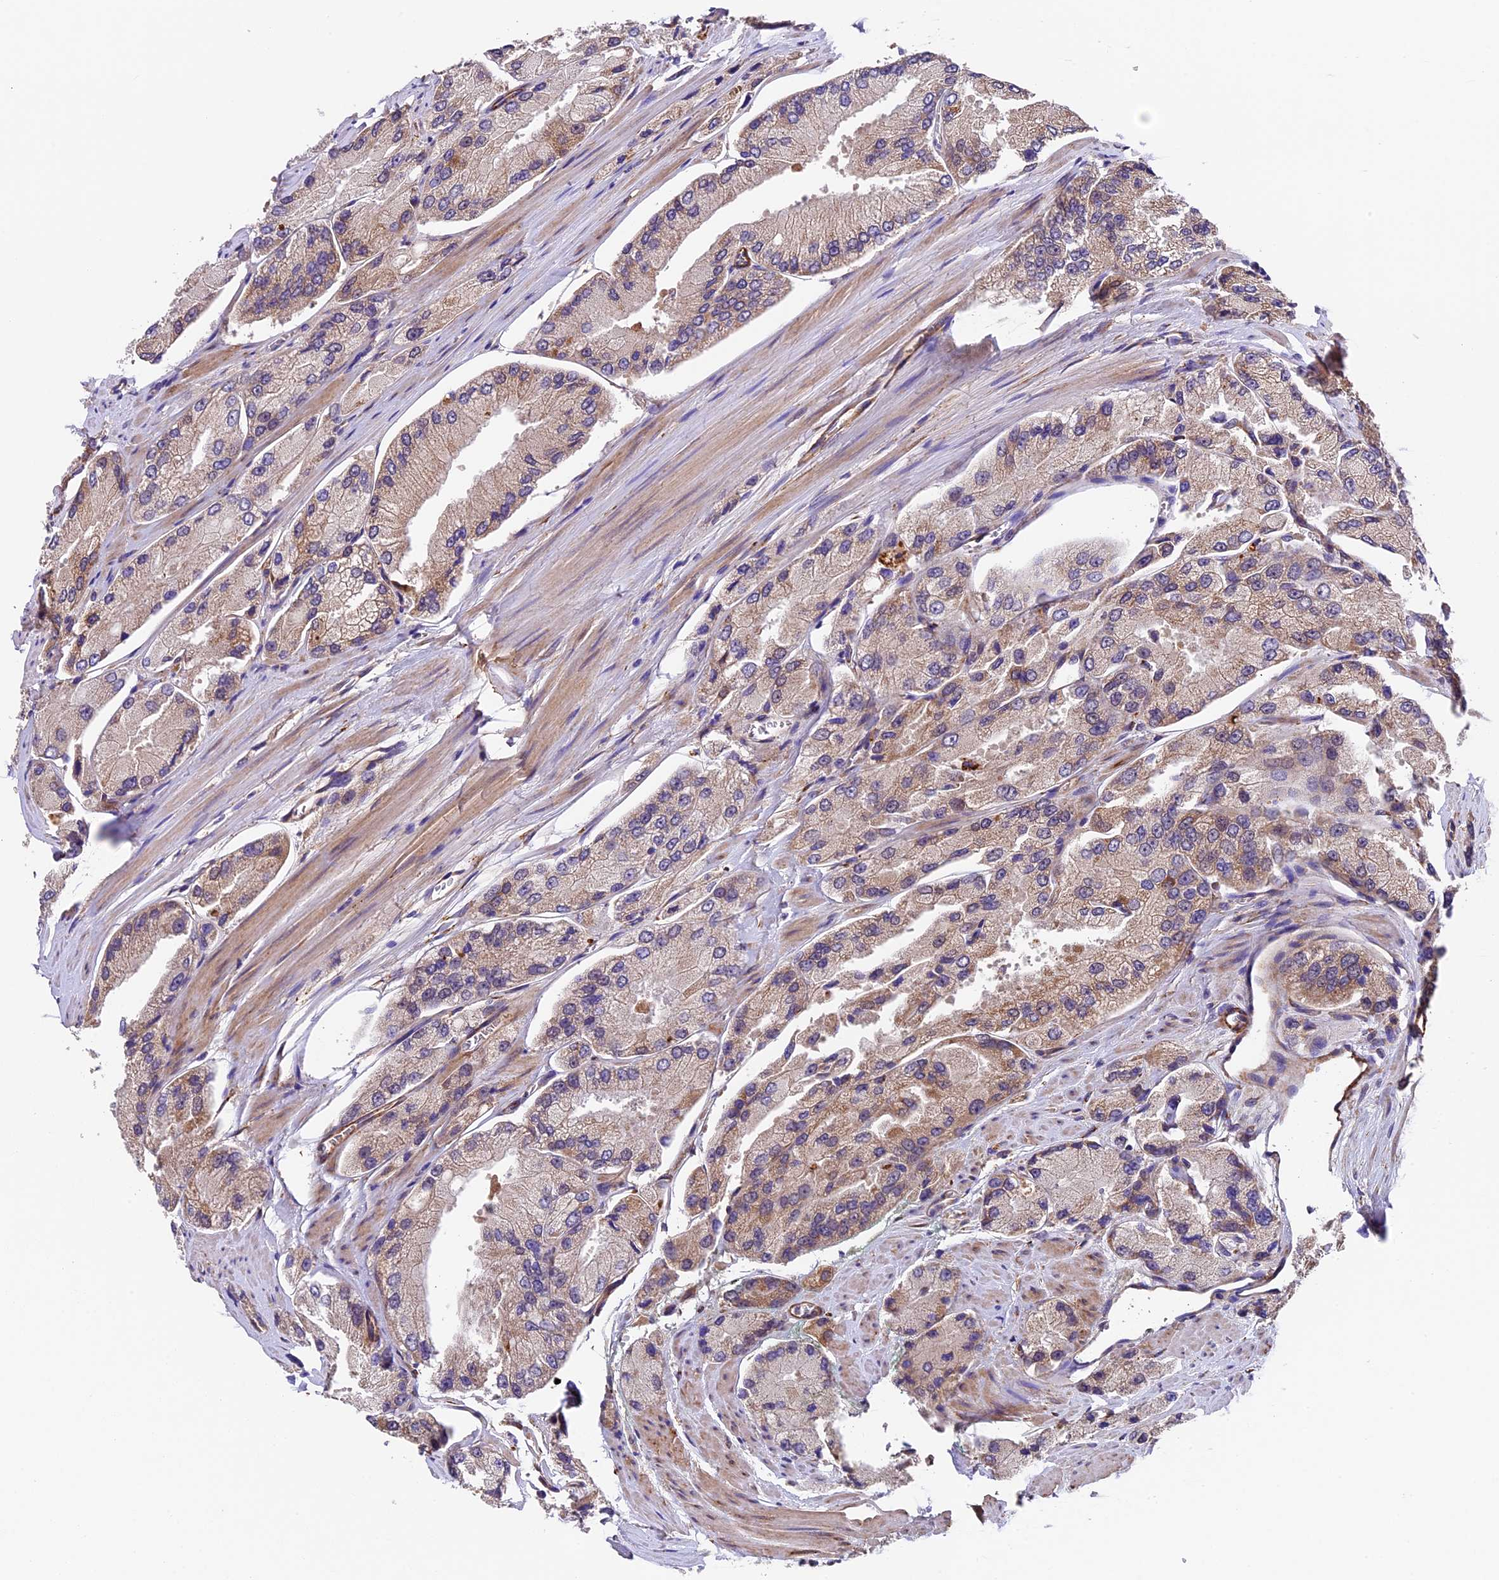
{"staining": {"intensity": "moderate", "quantity": "<25%", "location": "cytoplasmic/membranous"}, "tissue": "prostate cancer", "cell_type": "Tumor cells", "image_type": "cancer", "snomed": [{"axis": "morphology", "description": "Adenocarcinoma, High grade"}, {"axis": "topography", "description": "Prostate"}], "caption": "Human prostate adenocarcinoma (high-grade) stained for a protein (brown) exhibits moderate cytoplasmic/membranous positive positivity in approximately <25% of tumor cells.", "gene": "LSM7", "patient": {"sex": "male", "age": 58}}